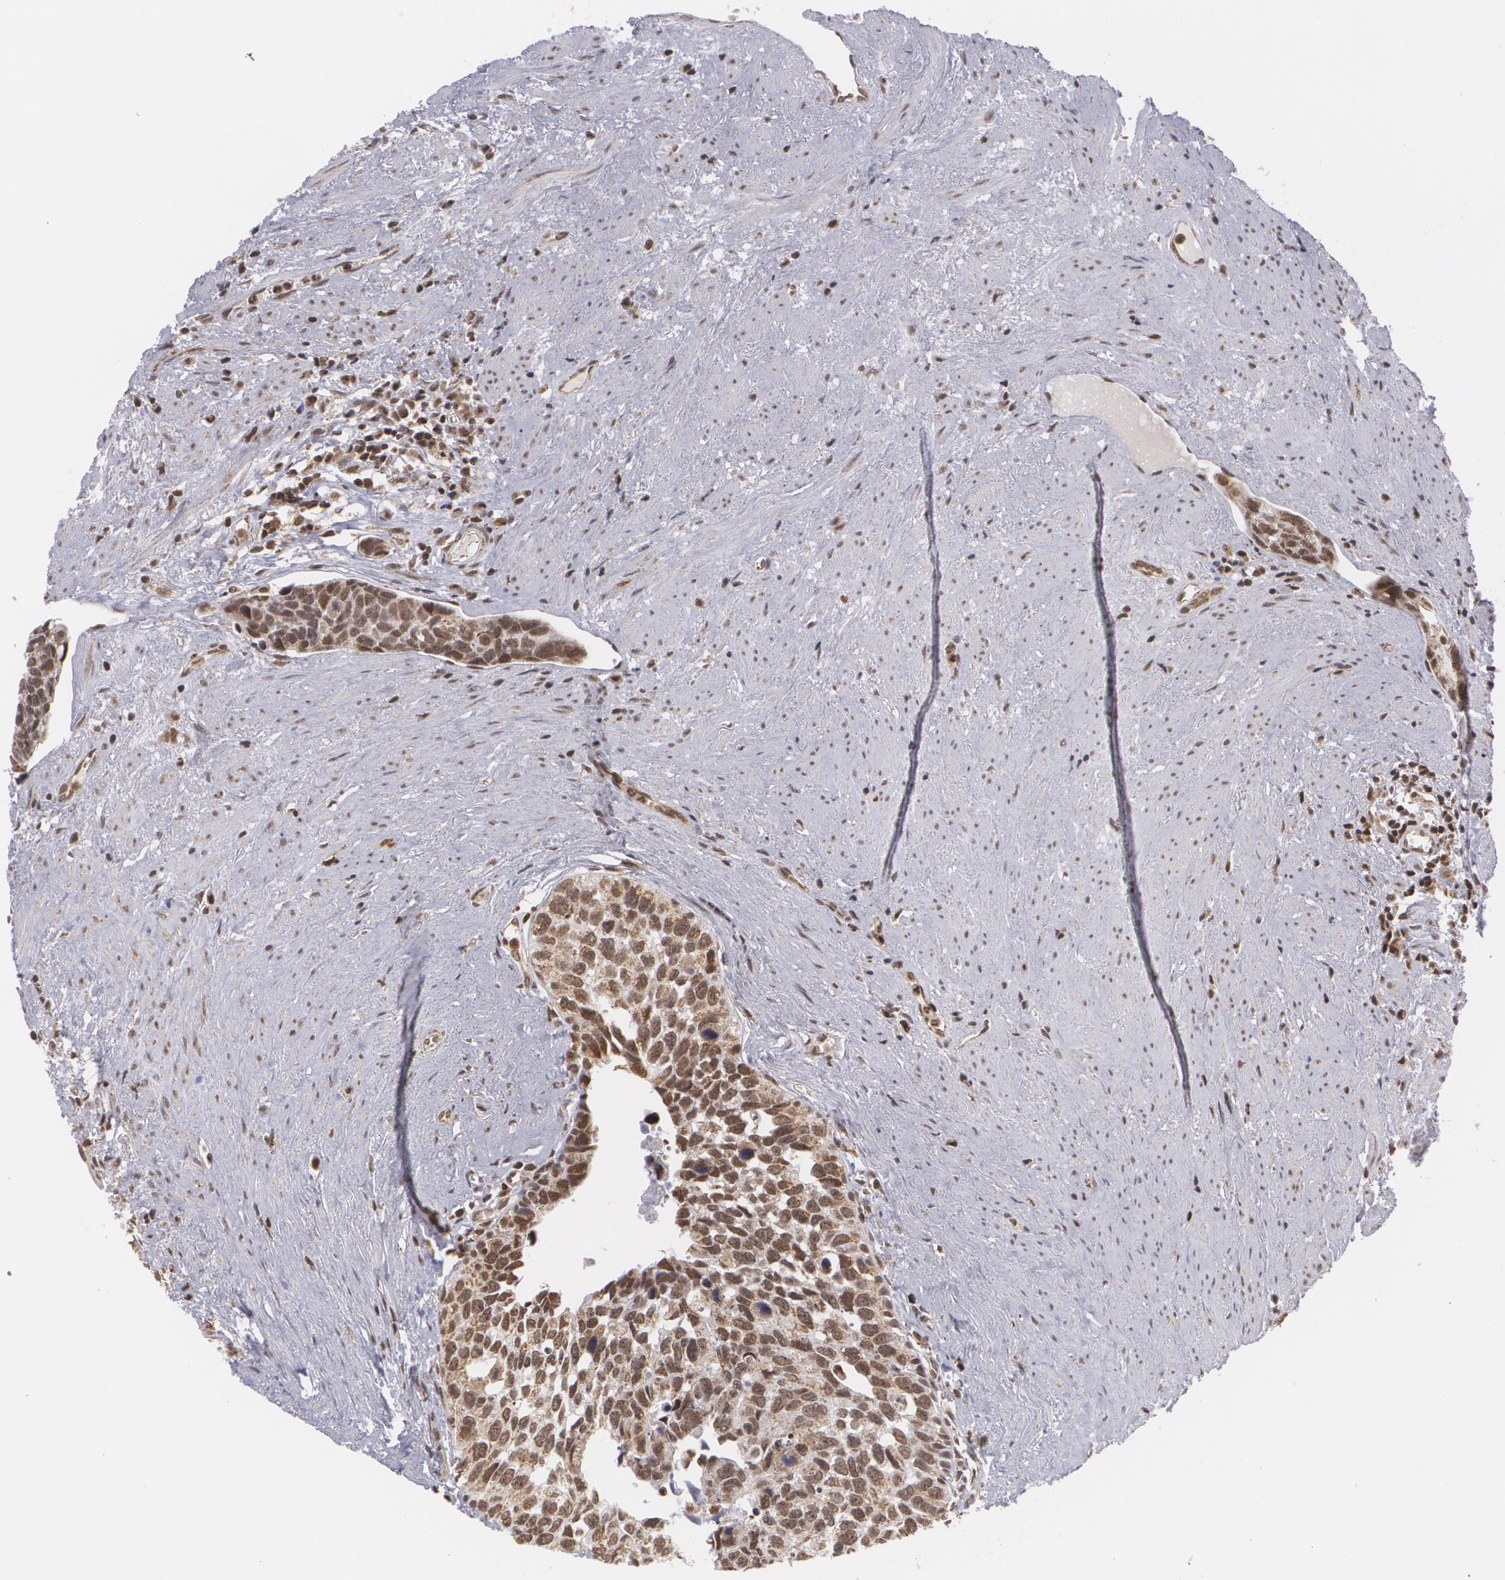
{"staining": {"intensity": "moderate", "quantity": ">75%", "location": "nuclear"}, "tissue": "urothelial cancer", "cell_type": "Tumor cells", "image_type": "cancer", "snomed": [{"axis": "morphology", "description": "Urothelial carcinoma, High grade"}, {"axis": "topography", "description": "Urinary bladder"}], "caption": "About >75% of tumor cells in human high-grade urothelial carcinoma demonstrate moderate nuclear protein positivity as visualized by brown immunohistochemical staining.", "gene": "MXD1", "patient": {"sex": "male", "age": 81}}